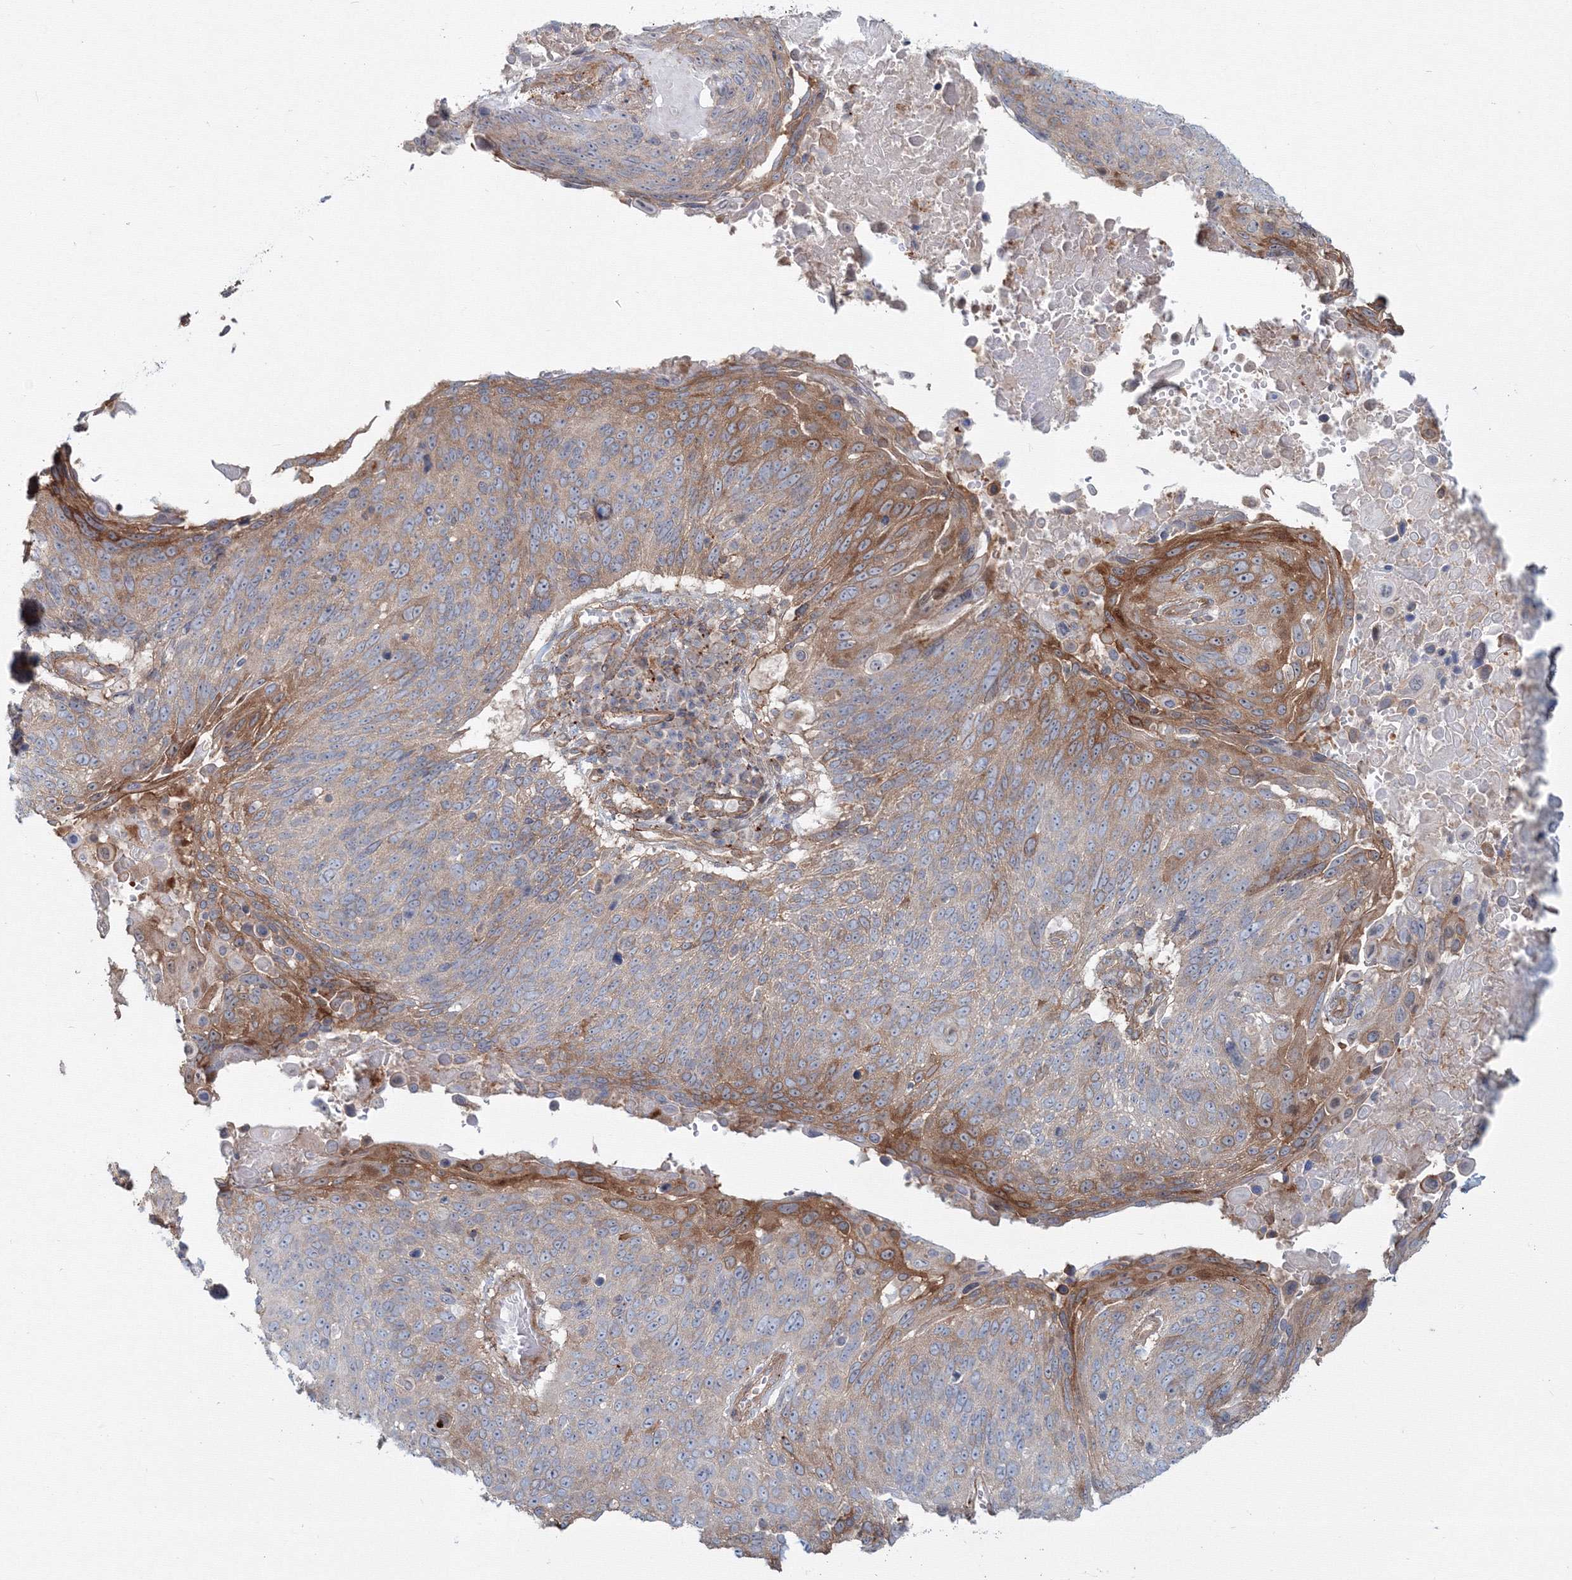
{"staining": {"intensity": "moderate", "quantity": "<25%", "location": "cytoplasmic/membranous"}, "tissue": "lung cancer", "cell_type": "Tumor cells", "image_type": "cancer", "snomed": [{"axis": "morphology", "description": "Squamous cell carcinoma, NOS"}, {"axis": "topography", "description": "Lung"}], "caption": "Protein staining of lung squamous cell carcinoma tissue exhibits moderate cytoplasmic/membranous positivity in approximately <25% of tumor cells.", "gene": "SH3PXD2A", "patient": {"sex": "male", "age": 66}}